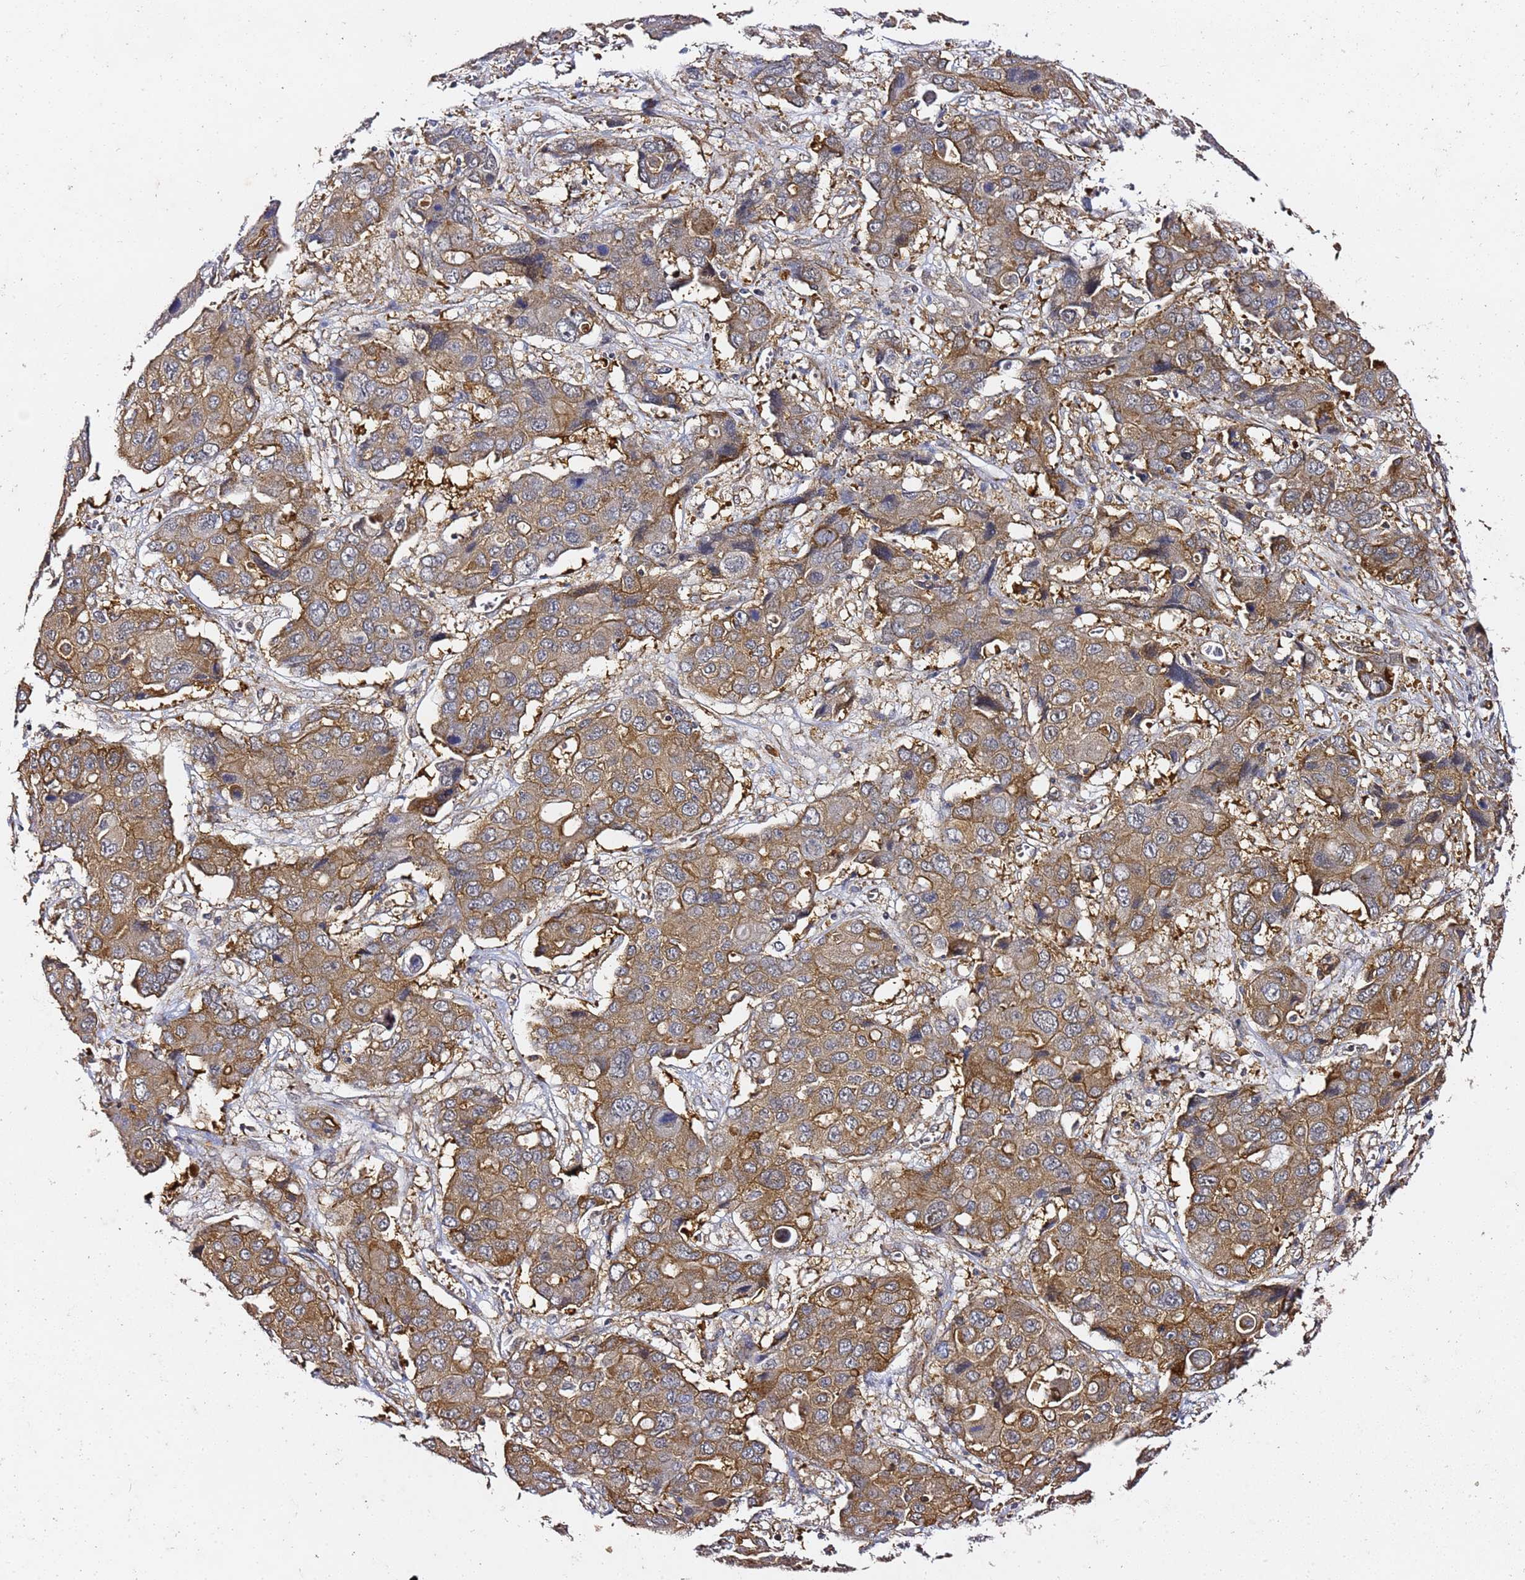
{"staining": {"intensity": "moderate", "quantity": ">75%", "location": "cytoplasmic/membranous"}, "tissue": "liver cancer", "cell_type": "Tumor cells", "image_type": "cancer", "snomed": [{"axis": "morphology", "description": "Cholangiocarcinoma"}, {"axis": "topography", "description": "Liver"}], "caption": "Cholangiocarcinoma (liver) was stained to show a protein in brown. There is medium levels of moderate cytoplasmic/membranous expression in approximately >75% of tumor cells. The protein is stained brown, and the nuclei are stained in blue (DAB IHC with brightfield microscopy, high magnification).", "gene": "TPST1", "patient": {"sex": "male", "age": 67}}